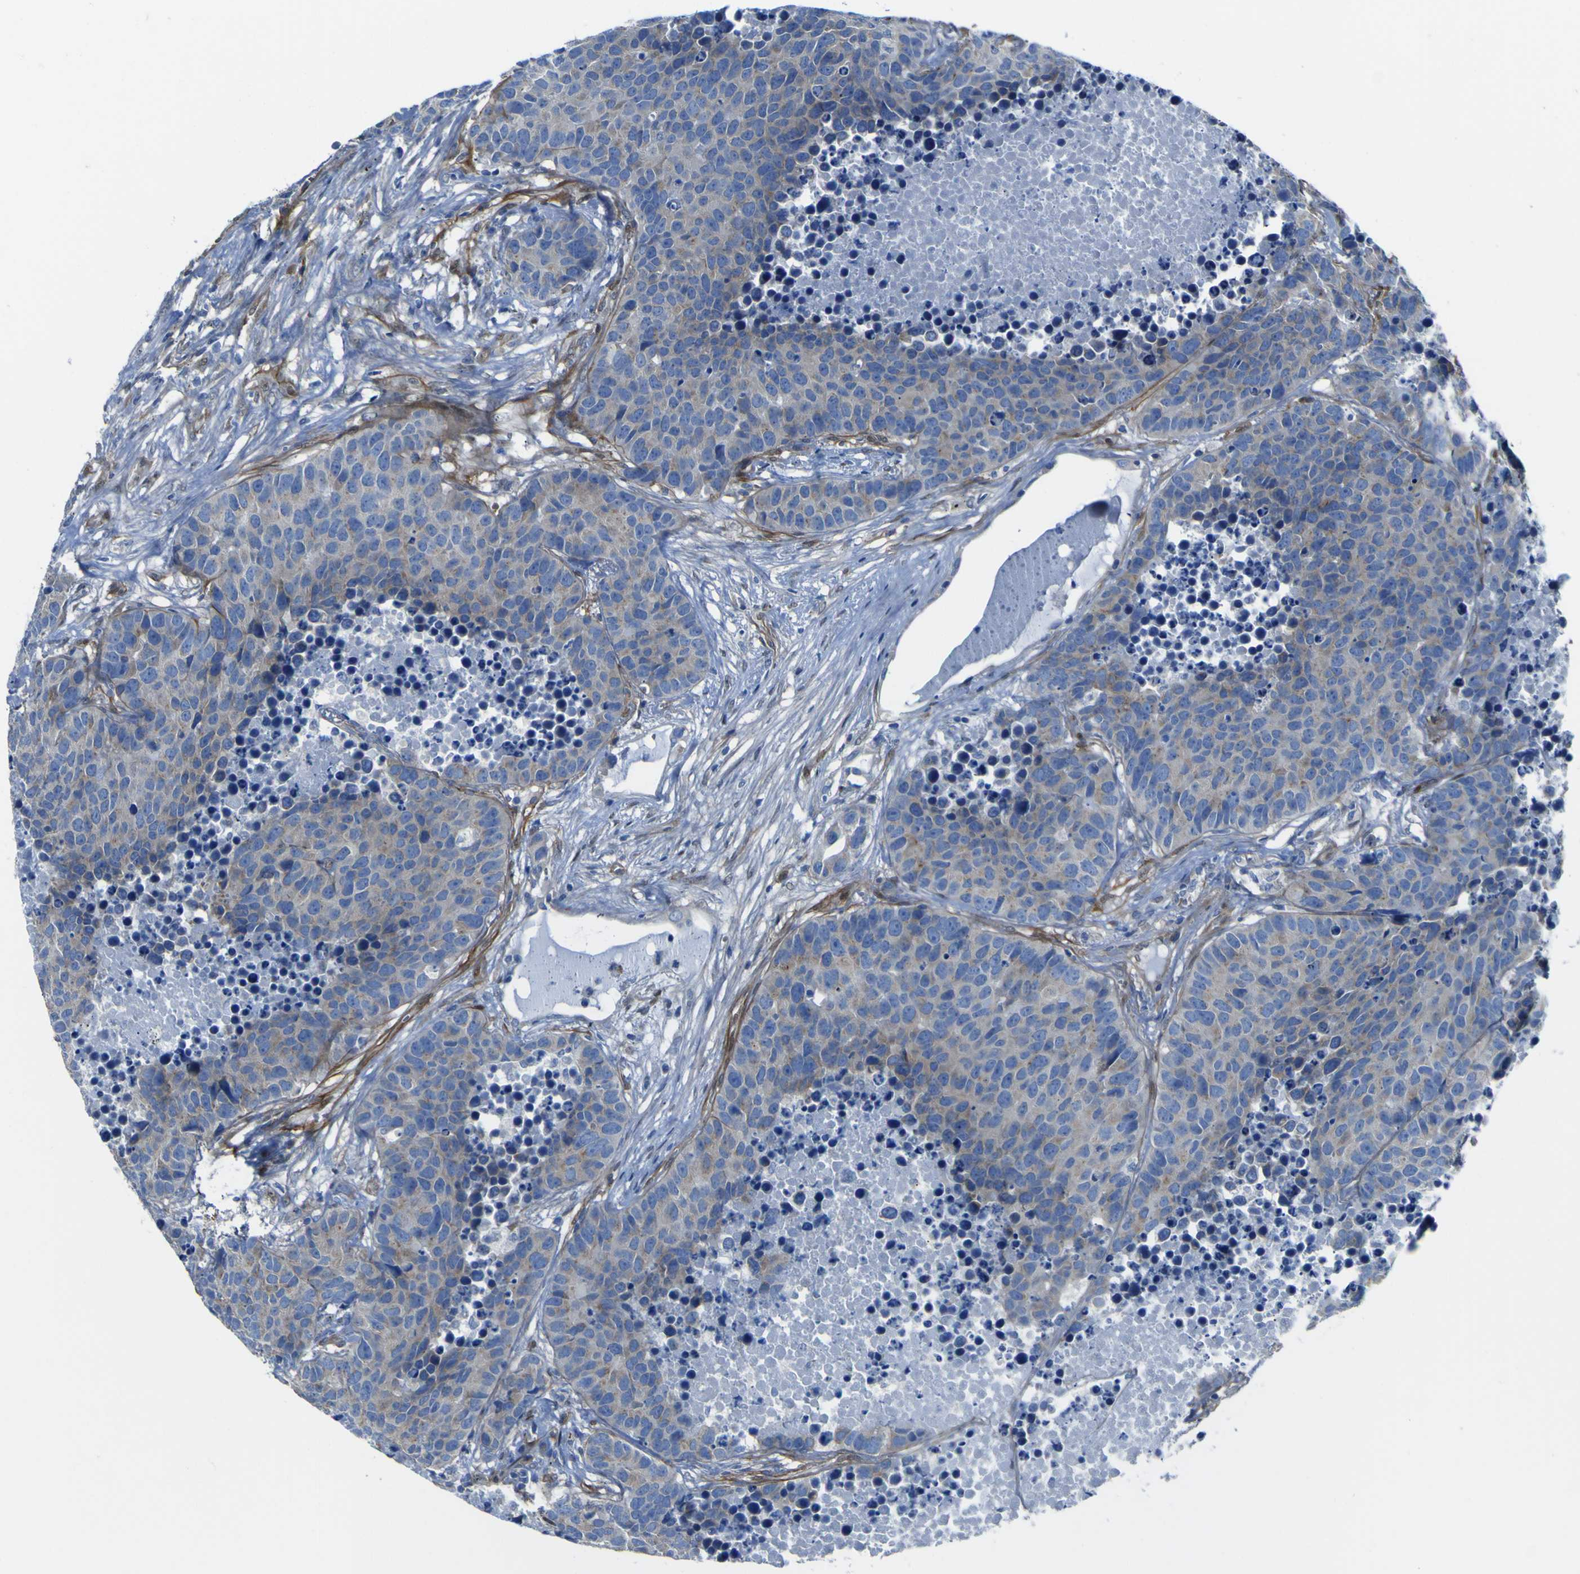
{"staining": {"intensity": "moderate", "quantity": "25%-75%", "location": "cytoplasmic/membranous"}, "tissue": "carcinoid", "cell_type": "Tumor cells", "image_type": "cancer", "snomed": [{"axis": "morphology", "description": "Carcinoid, malignant, NOS"}, {"axis": "topography", "description": "Lung"}], "caption": "Malignant carcinoid tissue shows moderate cytoplasmic/membranous staining in approximately 25%-75% of tumor cells, visualized by immunohistochemistry.", "gene": "LRRN1", "patient": {"sex": "male", "age": 60}}